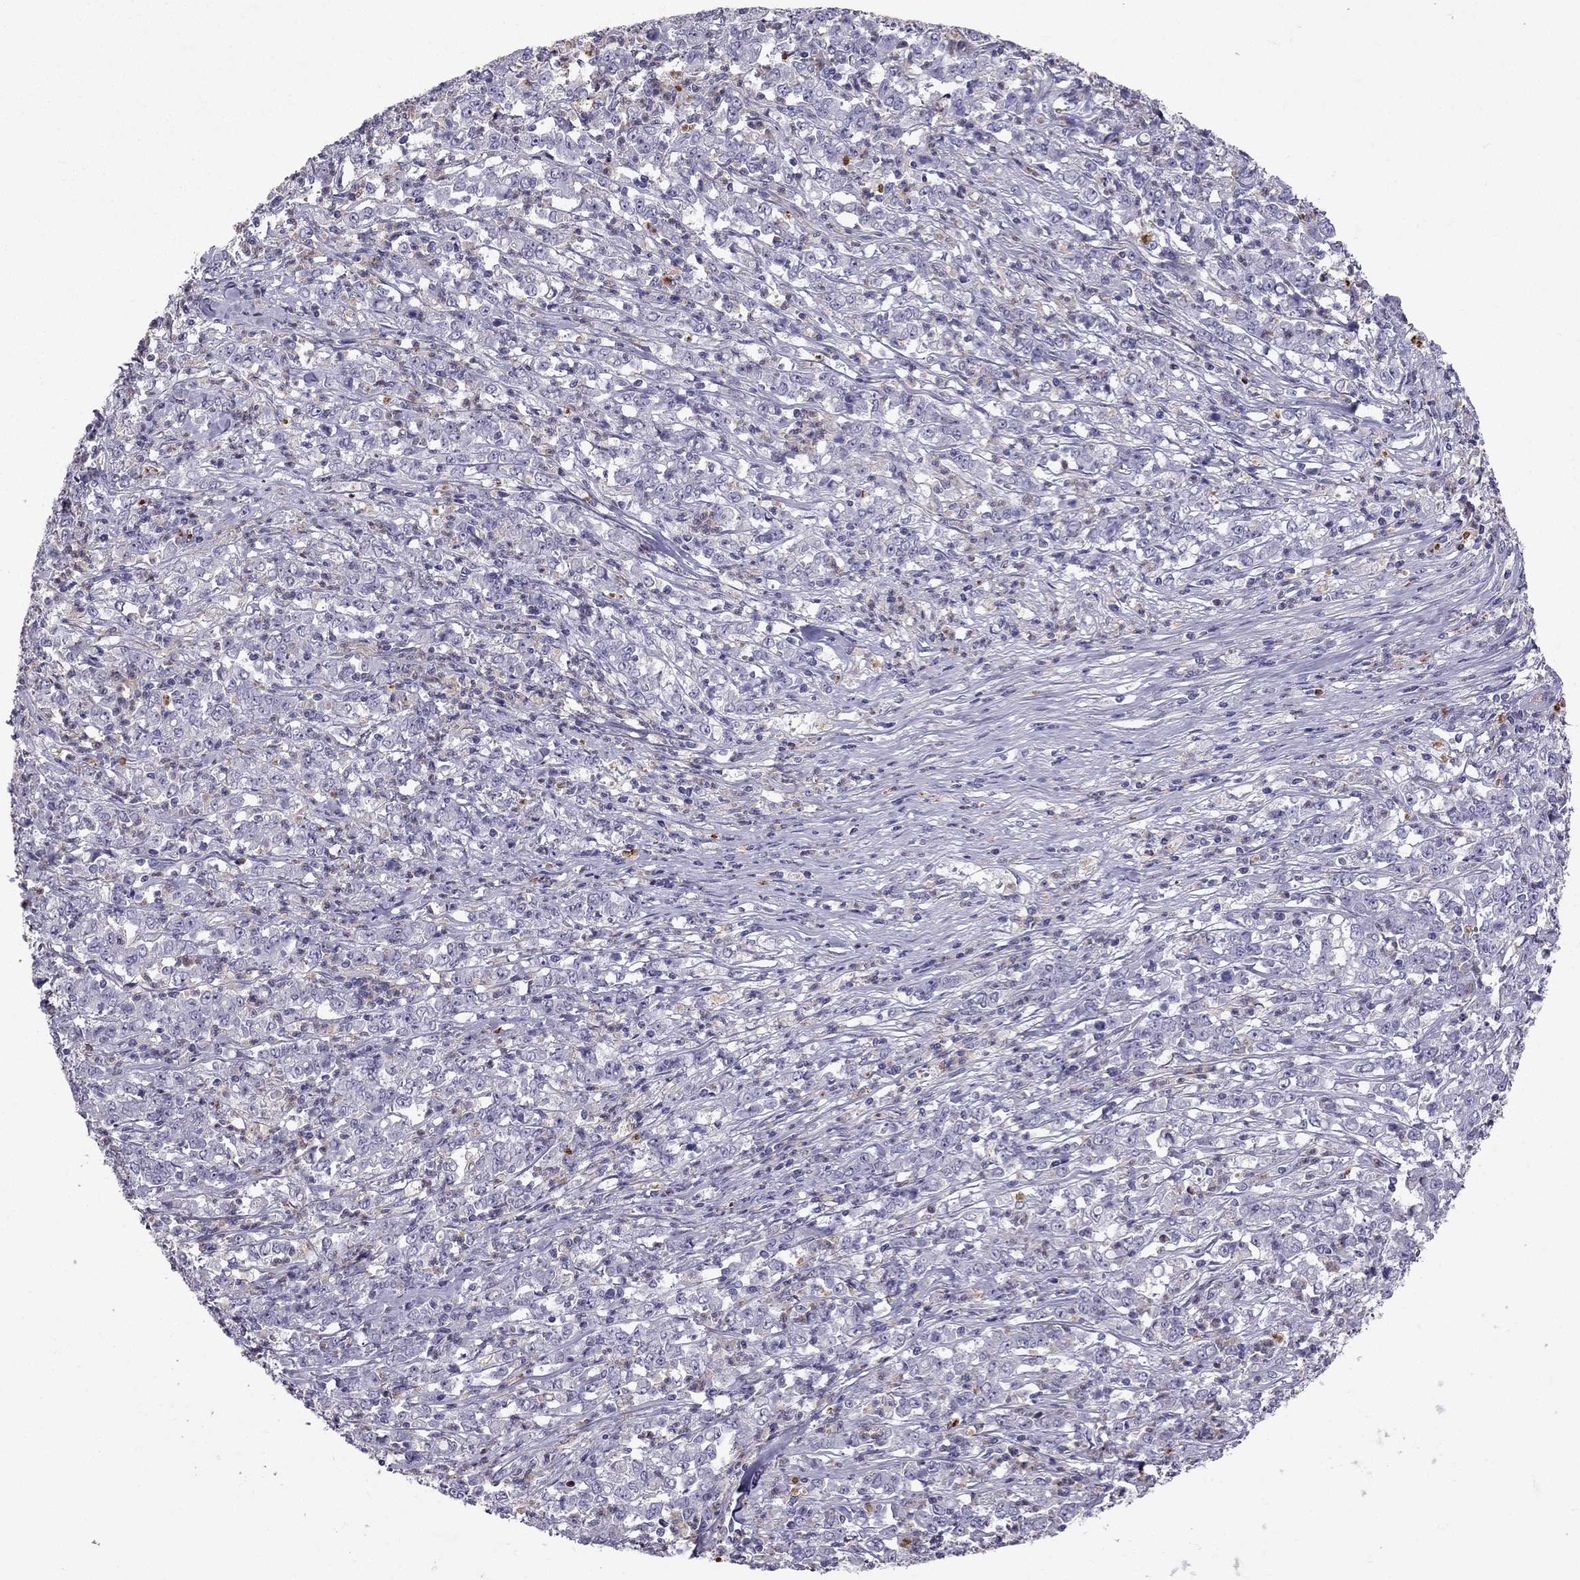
{"staining": {"intensity": "negative", "quantity": "none", "location": "none"}, "tissue": "stomach cancer", "cell_type": "Tumor cells", "image_type": "cancer", "snomed": [{"axis": "morphology", "description": "Adenocarcinoma, NOS"}, {"axis": "topography", "description": "Stomach, lower"}], "caption": "Tumor cells are negative for brown protein staining in stomach cancer.", "gene": "STOML3", "patient": {"sex": "female", "age": 71}}